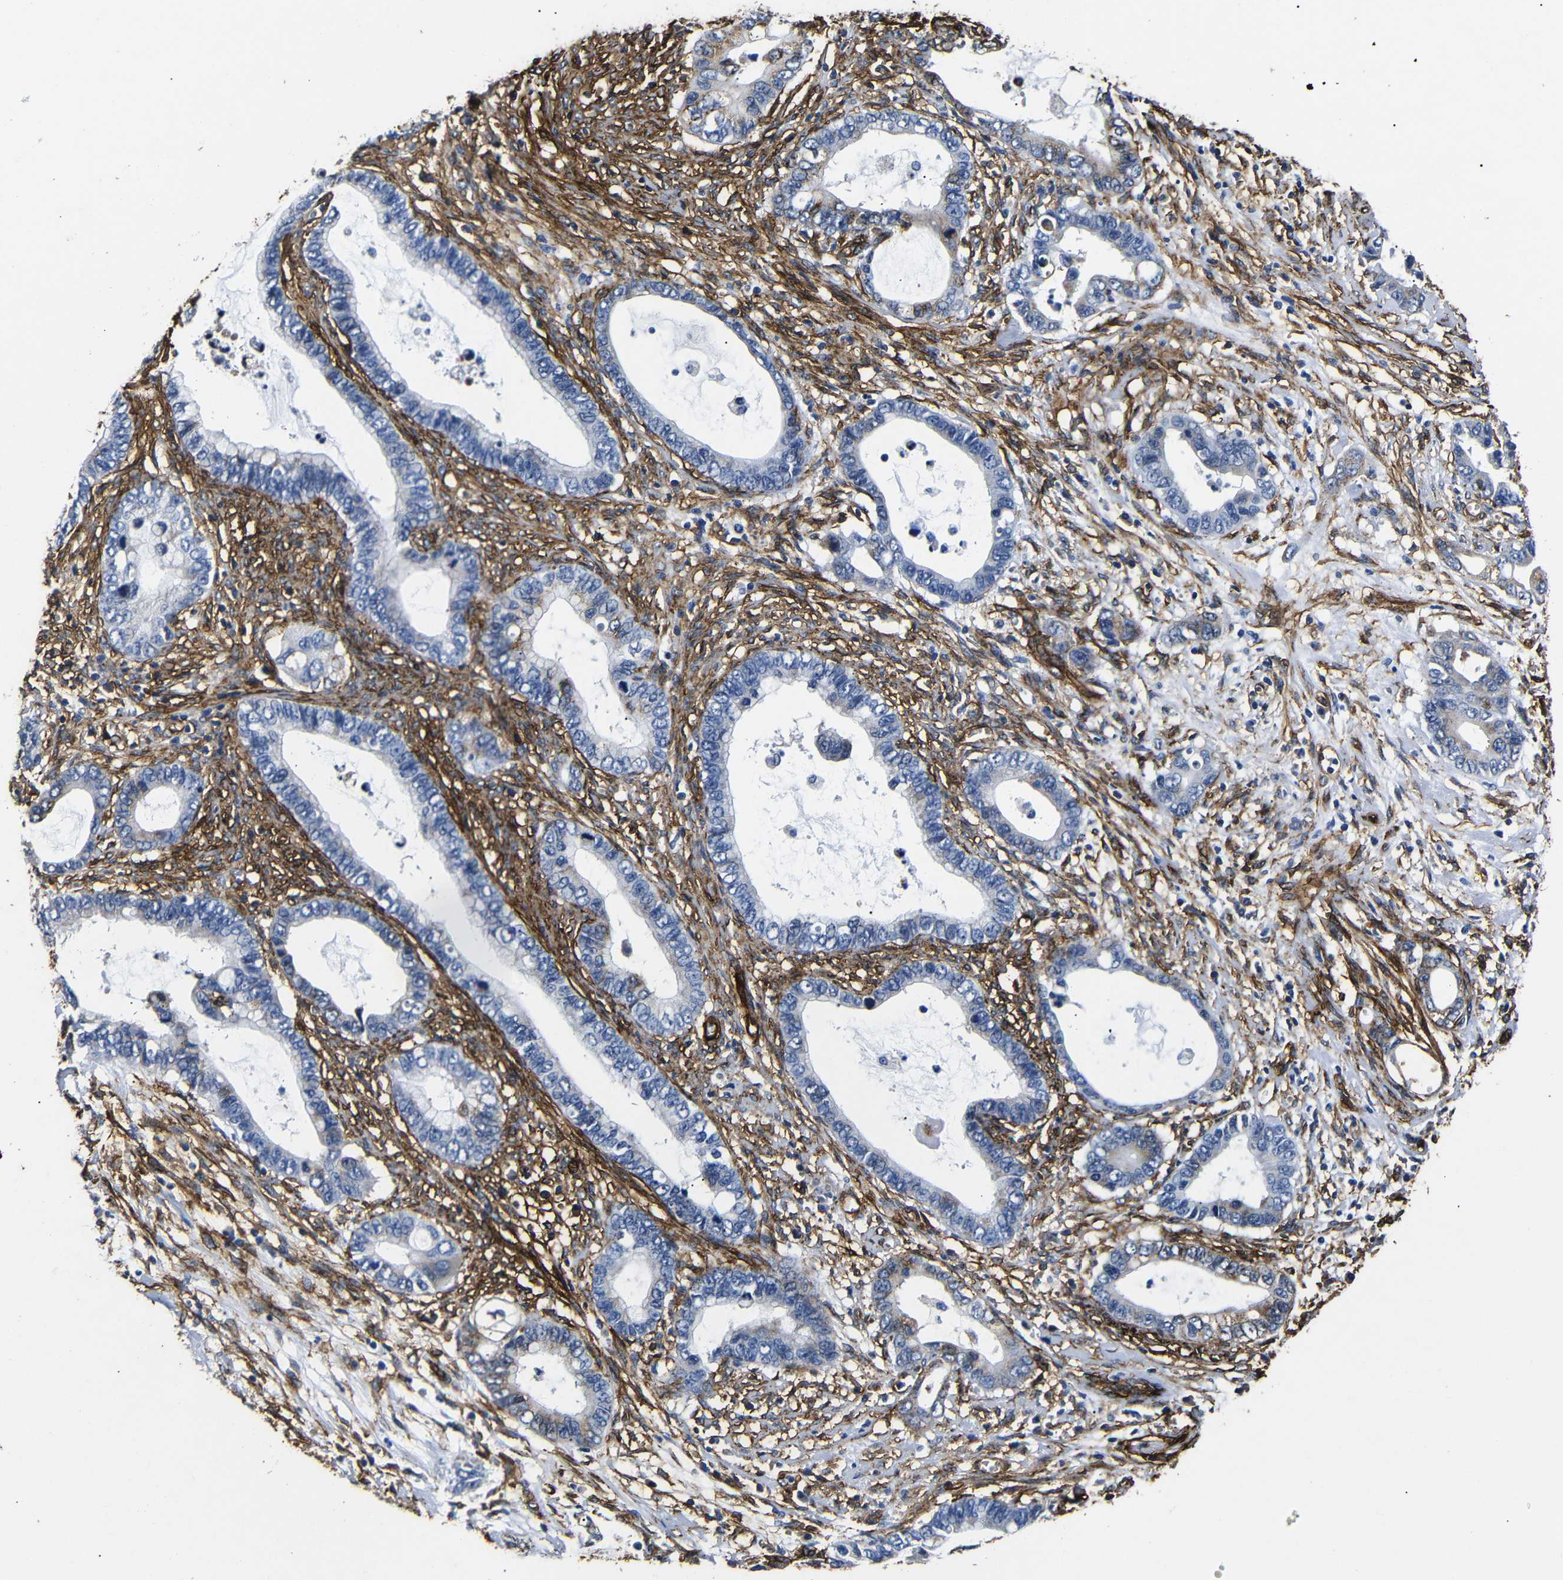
{"staining": {"intensity": "negative", "quantity": "none", "location": "none"}, "tissue": "cervical cancer", "cell_type": "Tumor cells", "image_type": "cancer", "snomed": [{"axis": "morphology", "description": "Adenocarcinoma, NOS"}, {"axis": "topography", "description": "Cervix"}], "caption": "Adenocarcinoma (cervical) was stained to show a protein in brown. There is no significant expression in tumor cells.", "gene": "CAV2", "patient": {"sex": "female", "age": 44}}